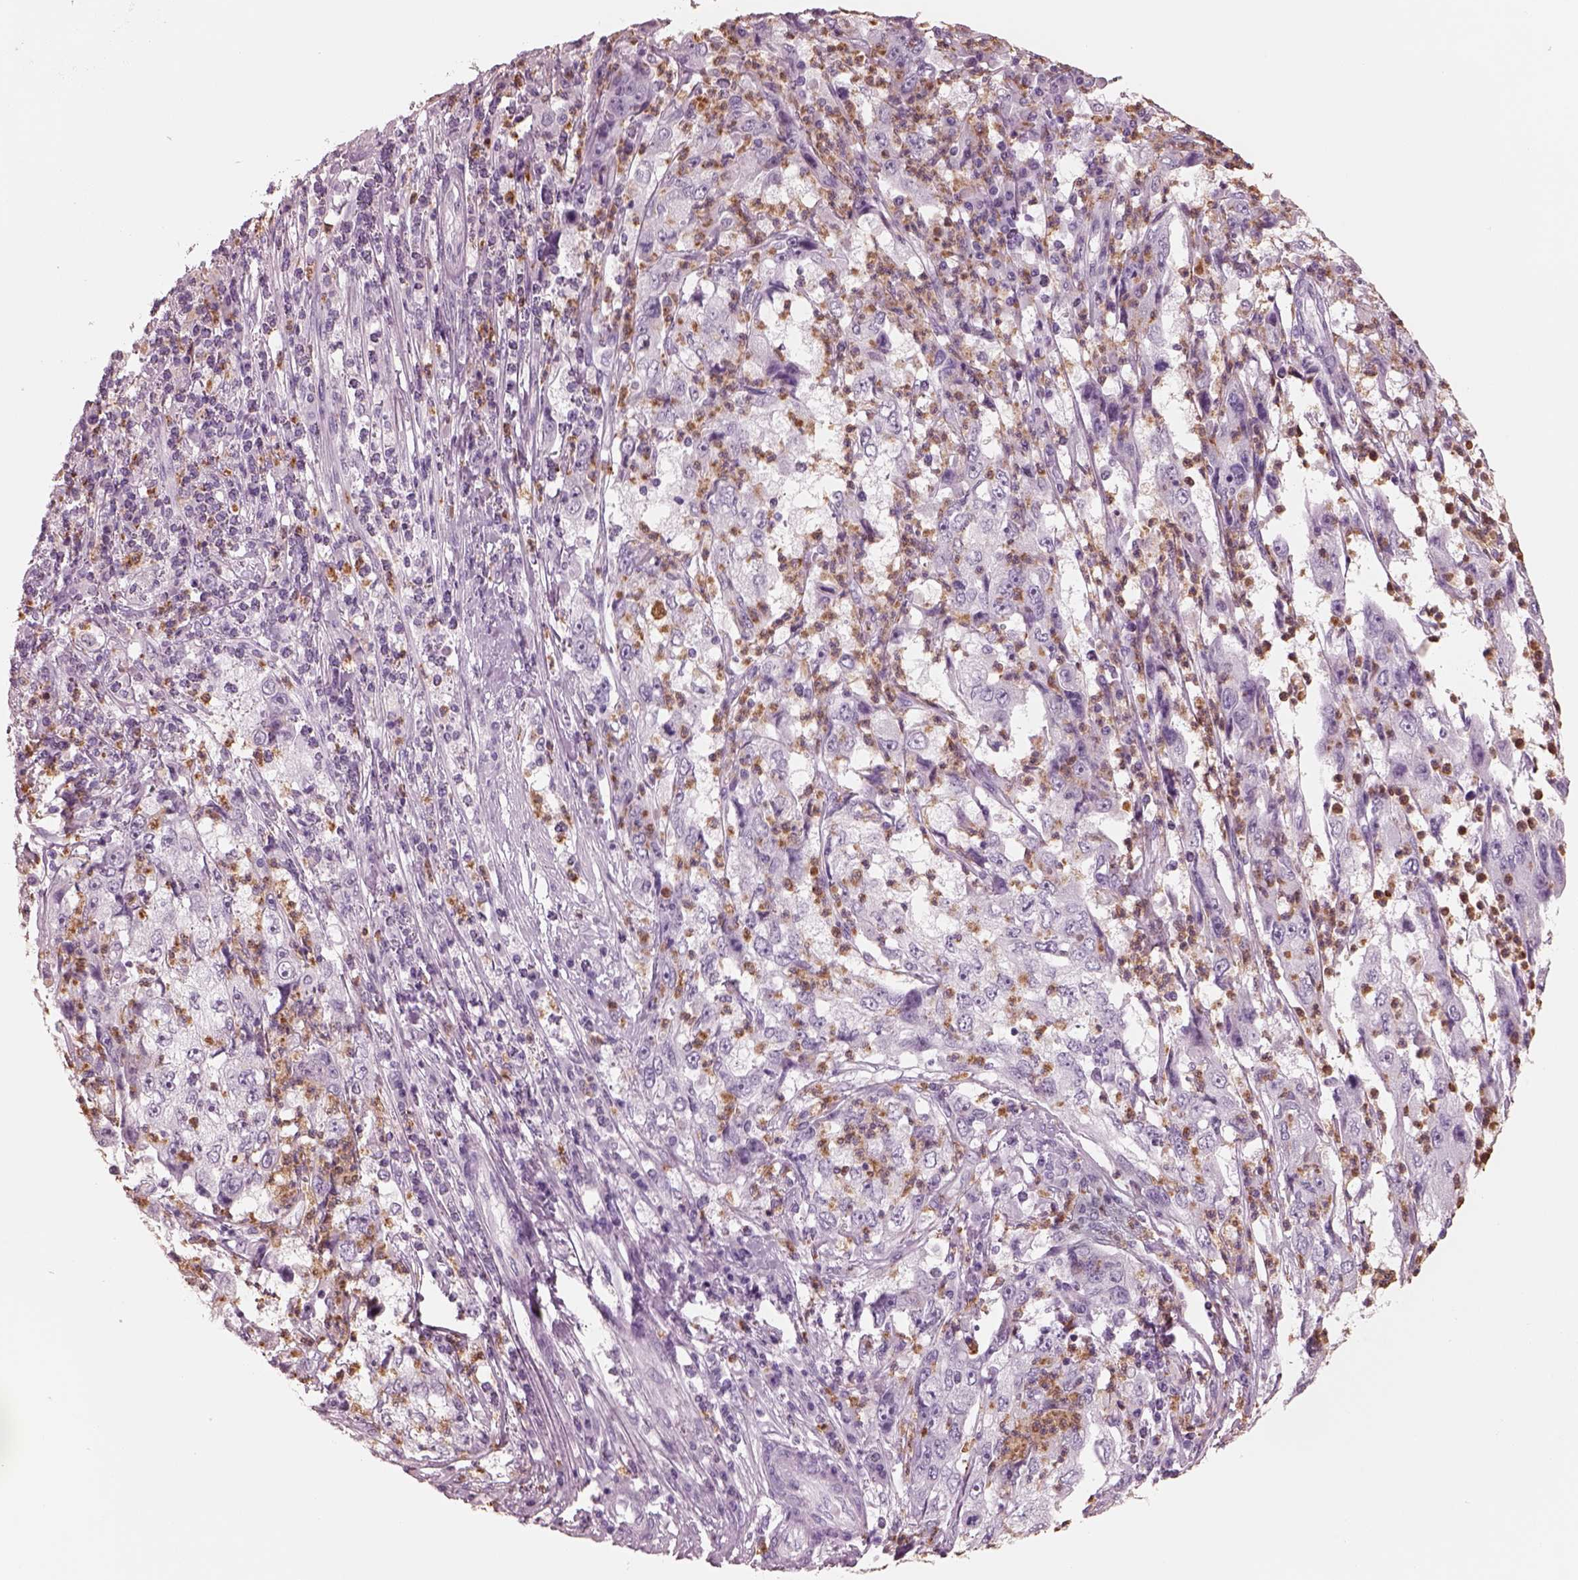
{"staining": {"intensity": "negative", "quantity": "none", "location": "none"}, "tissue": "cervical cancer", "cell_type": "Tumor cells", "image_type": "cancer", "snomed": [{"axis": "morphology", "description": "Squamous cell carcinoma, NOS"}, {"axis": "topography", "description": "Cervix"}], "caption": "A photomicrograph of human cervical cancer is negative for staining in tumor cells. (Stains: DAB immunohistochemistry (IHC) with hematoxylin counter stain, Microscopy: brightfield microscopy at high magnification).", "gene": "ELANE", "patient": {"sex": "female", "age": 36}}